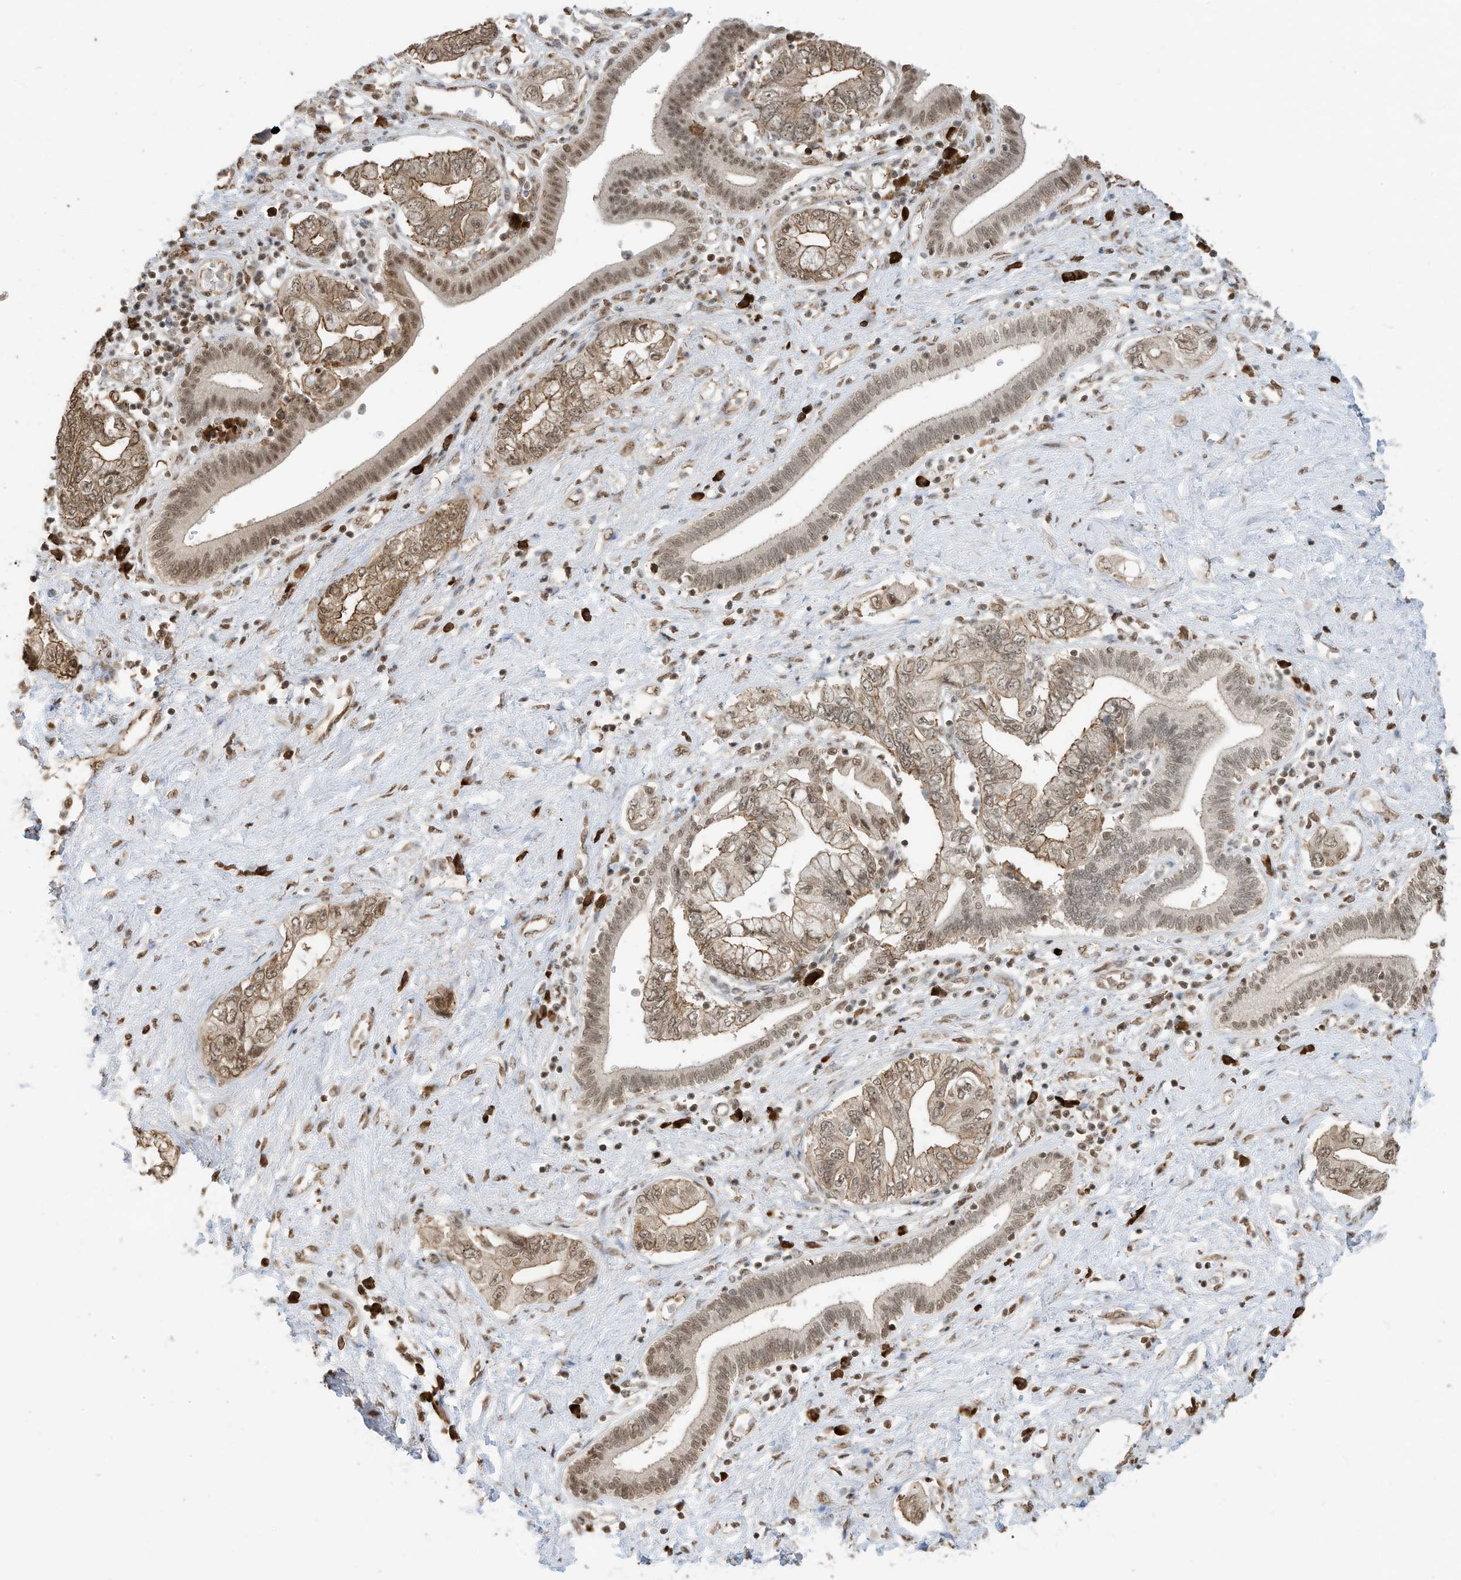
{"staining": {"intensity": "moderate", "quantity": ">75%", "location": "cytoplasmic/membranous,nuclear"}, "tissue": "pancreatic cancer", "cell_type": "Tumor cells", "image_type": "cancer", "snomed": [{"axis": "morphology", "description": "Adenocarcinoma, NOS"}, {"axis": "topography", "description": "Pancreas"}], "caption": "Immunohistochemical staining of pancreatic cancer shows medium levels of moderate cytoplasmic/membranous and nuclear positivity in approximately >75% of tumor cells.", "gene": "ZNF195", "patient": {"sex": "female", "age": 73}}